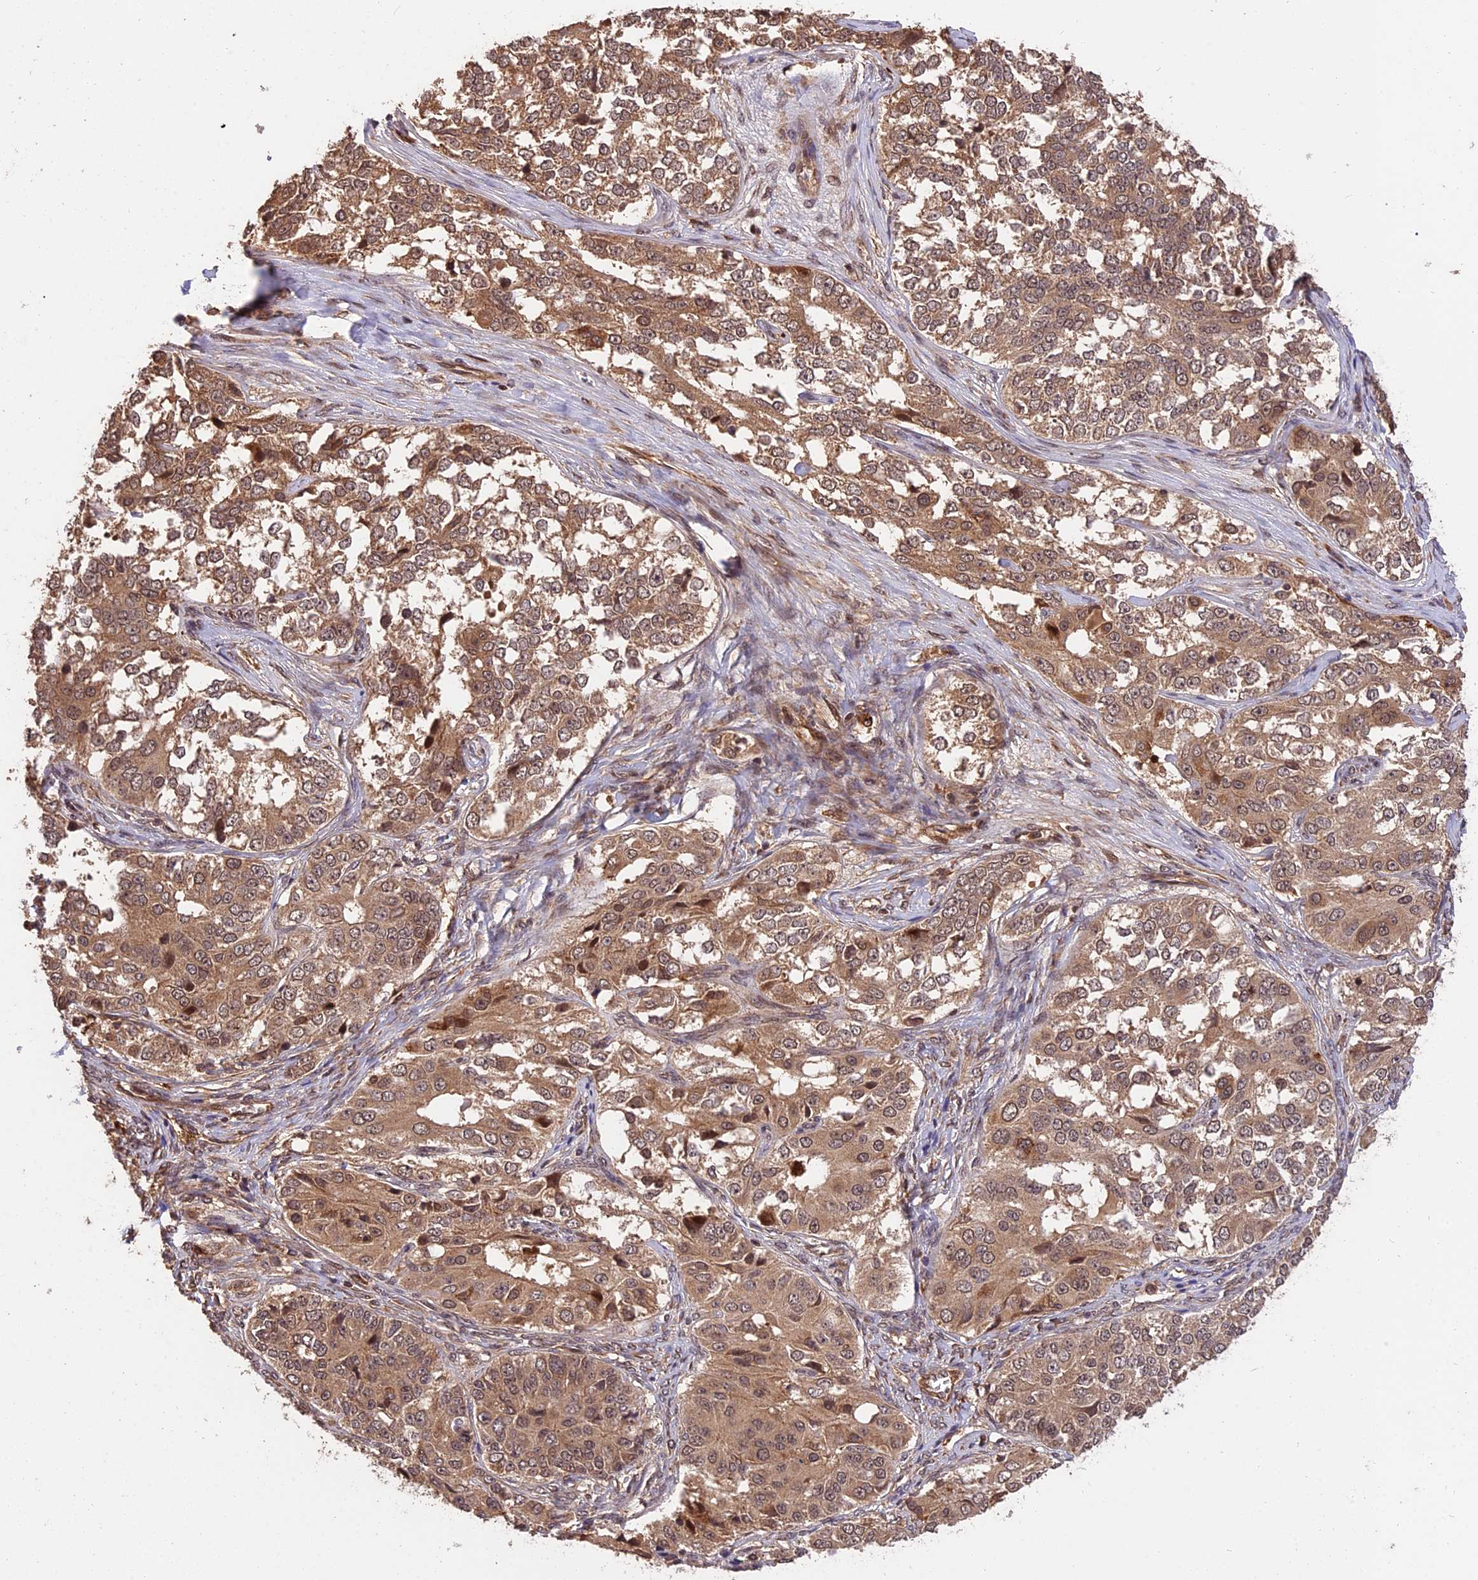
{"staining": {"intensity": "moderate", "quantity": ">75%", "location": "cytoplasmic/membranous,nuclear"}, "tissue": "ovarian cancer", "cell_type": "Tumor cells", "image_type": "cancer", "snomed": [{"axis": "morphology", "description": "Carcinoma, endometroid"}, {"axis": "topography", "description": "Ovary"}], "caption": "Ovarian cancer (endometroid carcinoma) stained for a protein demonstrates moderate cytoplasmic/membranous and nuclear positivity in tumor cells. (brown staining indicates protein expression, while blue staining denotes nuclei).", "gene": "ESCO1", "patient": {"sex": "female", "age": 51}}